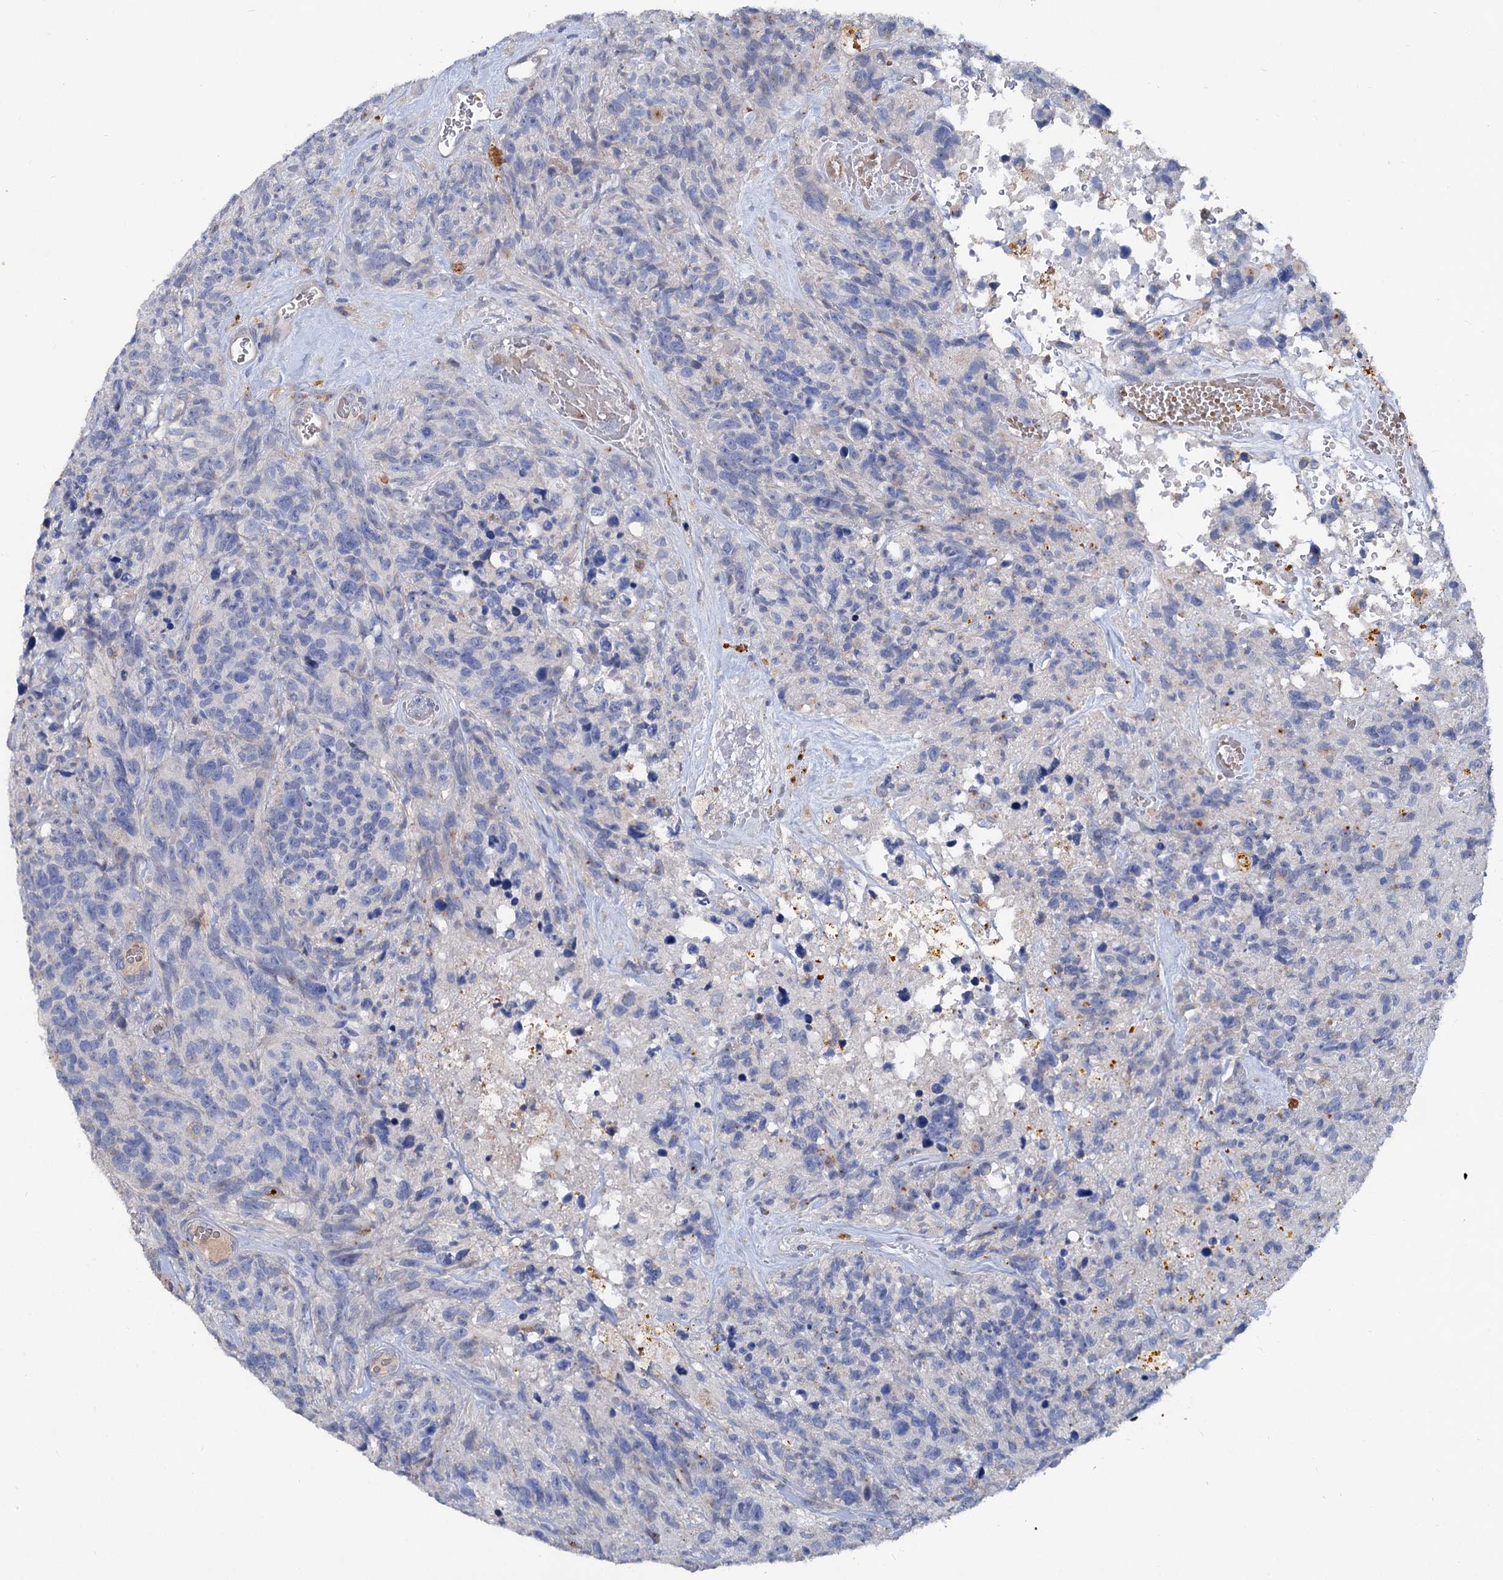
{"staining": {"intensity": "negative", "quantity": "none", "location": "none"}, "tissue": "glioma", "cell_type": "Tumor cells", "image_type": "cancer", "snomed": [{"axis": "morphology", "description": "Glioma, malignant, High grade"}, {"axis": "topography", "description": "Brain"}], "caption": "Image shows no significant protein expression in tumor cells of glioma. The staining was performed using DAB (3,3'-diaminobenzidine) to visualize the protein expression in brown, while the nuclei were stained in blue with hematoxylin (Magnification: 20x).", "gene": "HVCN1", "patient": {"sex": "male", "age": 69}}